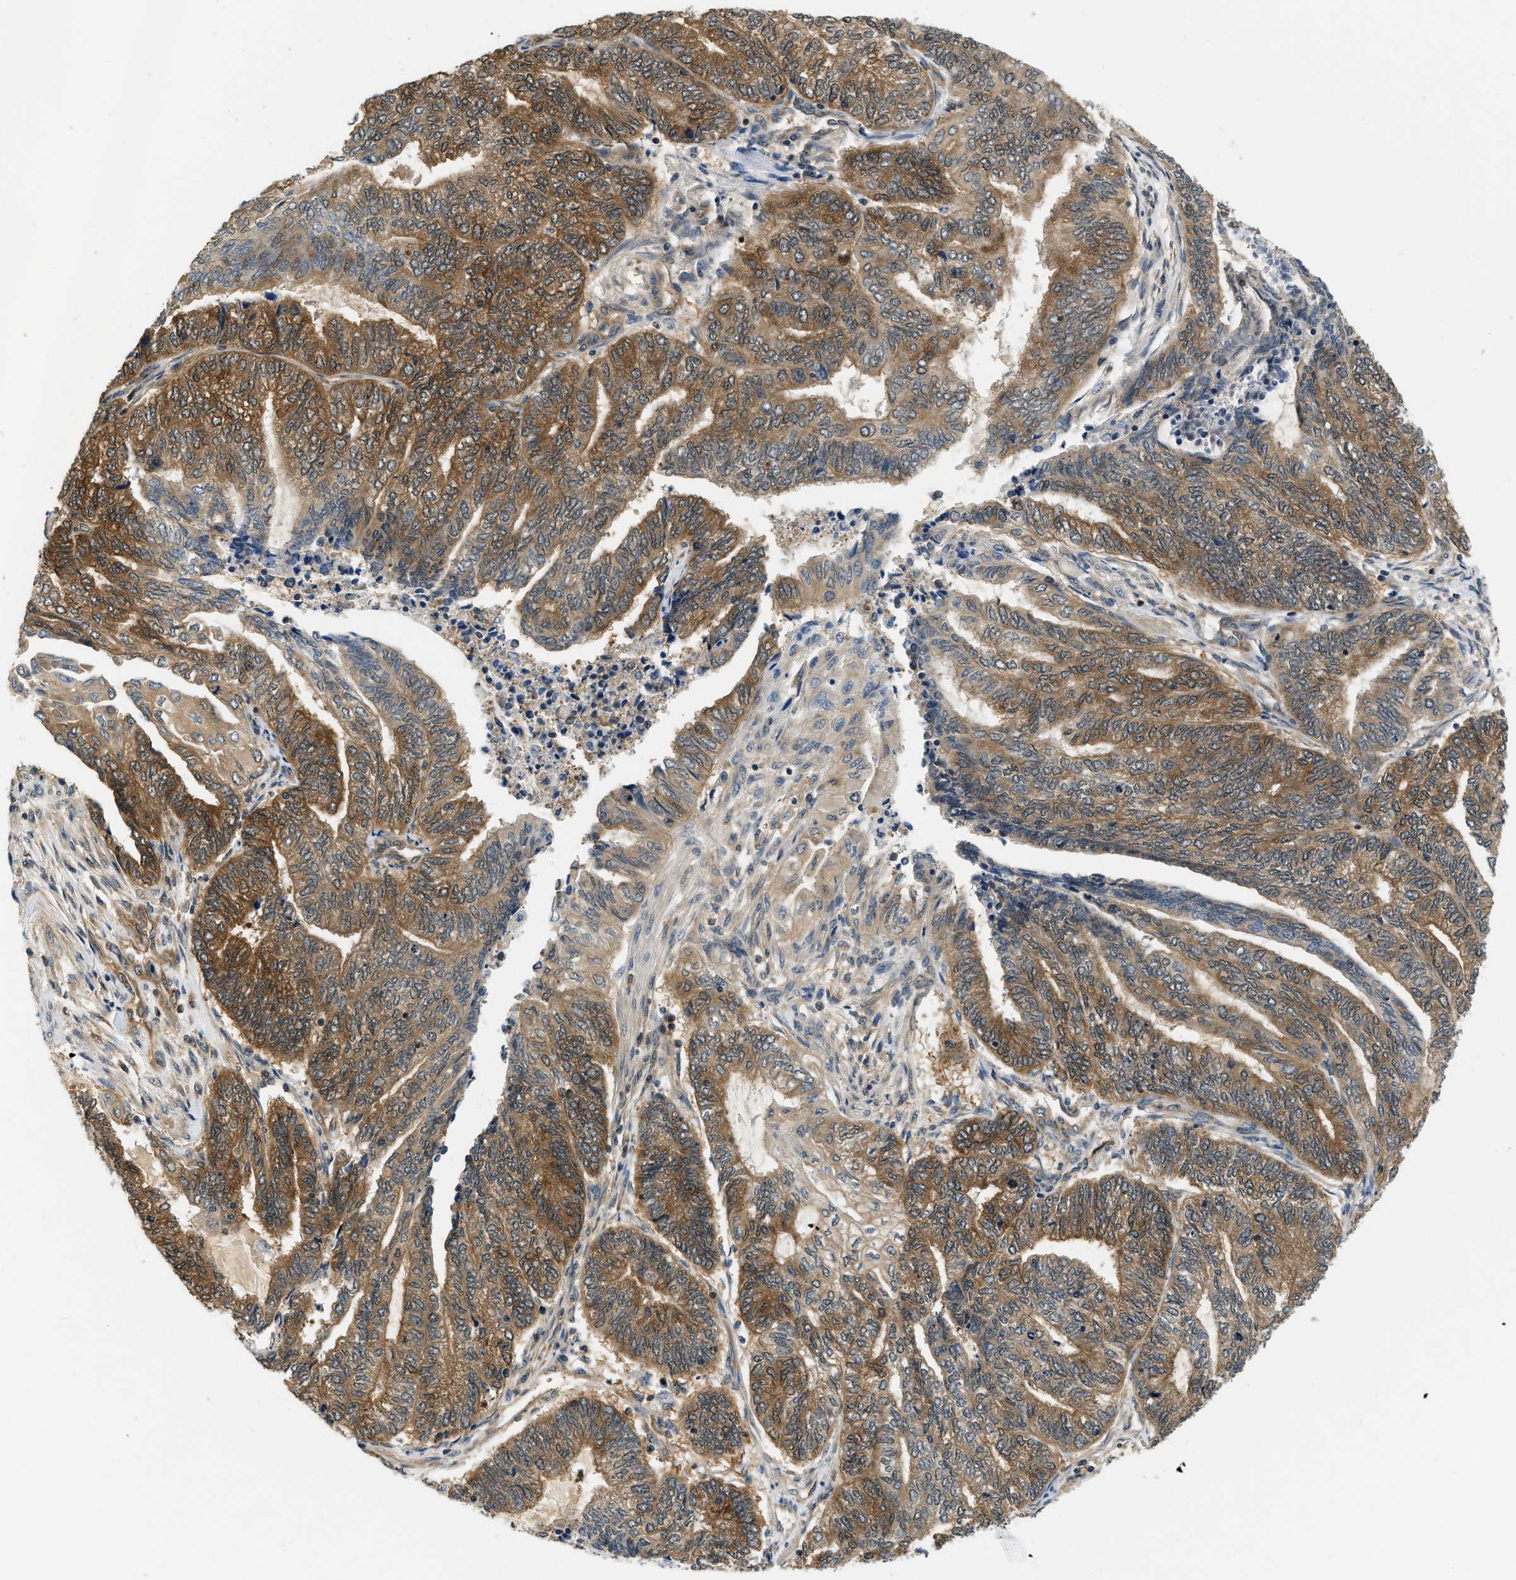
{"staining": {"intensity": "moderate", "quantity": ">75%", "location": "cytoplasmic/membranous"}, "tissue": "endometrial cancer", "cell_type": "Tumor cells", "image_type": "cancer", "snomed": [{"axis": "morphology", "description": "Adenocarcinoma, NOS"}, {"axis": "topography", "description": "Uterus"}, {"axis": "topography", "description": "Endometrium"}], "caption": "An immunohistochemistry (IHC) histopathology image of tumor tissue is shown. Protein staining in brown shows moderate cytoplasmic/membranous positivity in endometrial adenocarcinoma within tumor cells.", "gene": "EIF4EBP2", "patient": {"sex": "female", "age": 70}}